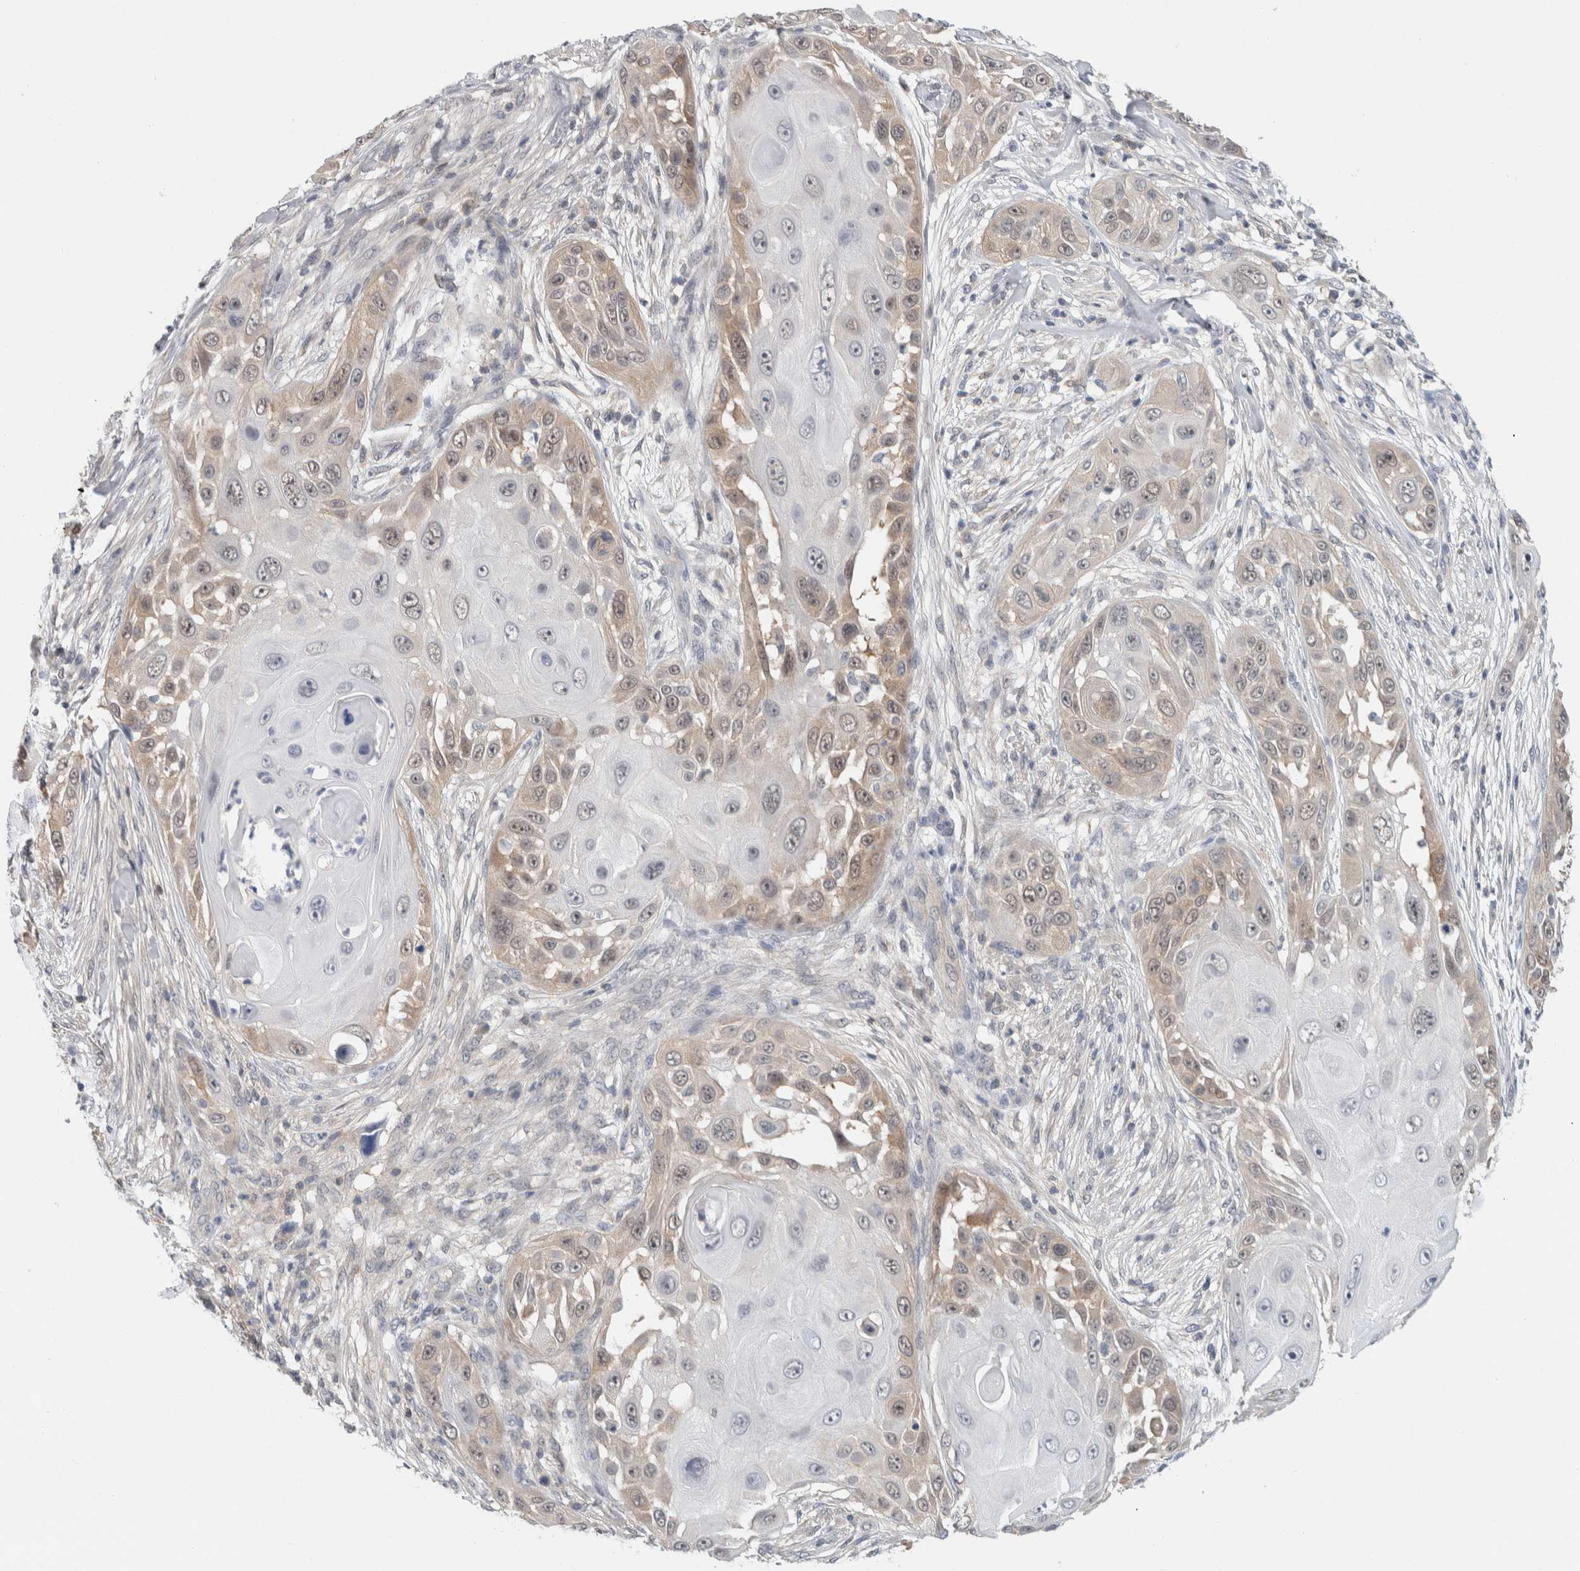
{"staining": {"intensity": "weak", "quantity": "<25%", "location": "cytoplasmic/membranous"}, "tissue": "skin cancer", "cell_type": "Tumor cells", "image_type": "cancer", "snomed": [{"axis": "morphology", "description": "Squamous cell carcinoma, NOS"}, {"axis": "topography", "description": "Skin"}], "caption": "The IHC micrograph has no significant staining in tumor cells of skin cancer tissue.", "gene": "CASP6", "patient": {"sex": "female", "age": 44}}